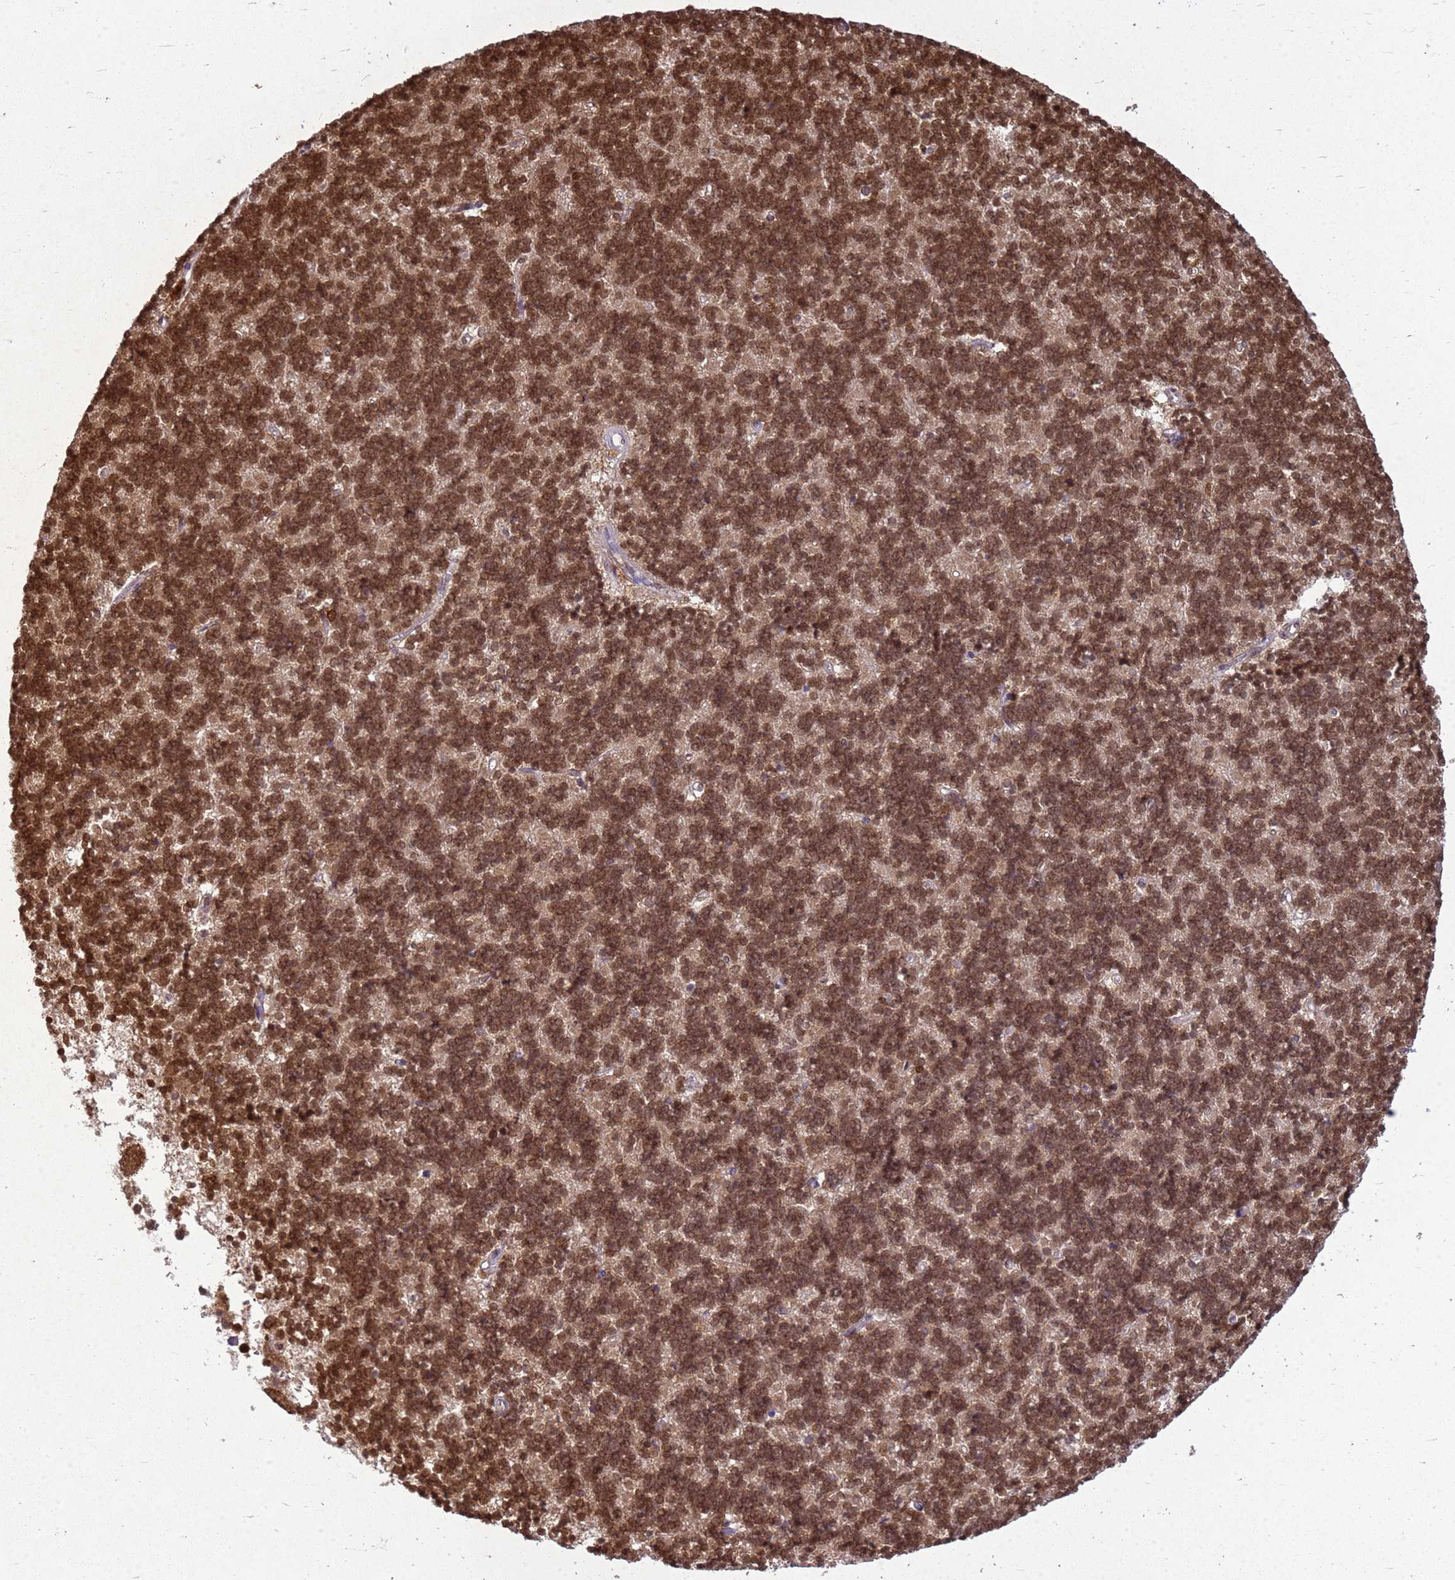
{"staining": {"intensity": "moderate", "quantity": ">75%", "location": "cytoplasmic/membranous,nuclear"}, "tissue": "cerebellum", "cell_type": "Cells in granular layer", "image_type": "normal", "snomed": [{"axis": "morphology", "description": "Normal tissue, NOS"}, {"axis": "topography", "description": "Cerebellum"}], "caption": "Immunohistochemical staining of normal cerebellum exhibits moderate cytoplasmic/membranous,nuclear protein staining in about >75% of cells in granular layer.", "gene": "APEX1", "patient": {"sex": "male", "age": 54}}